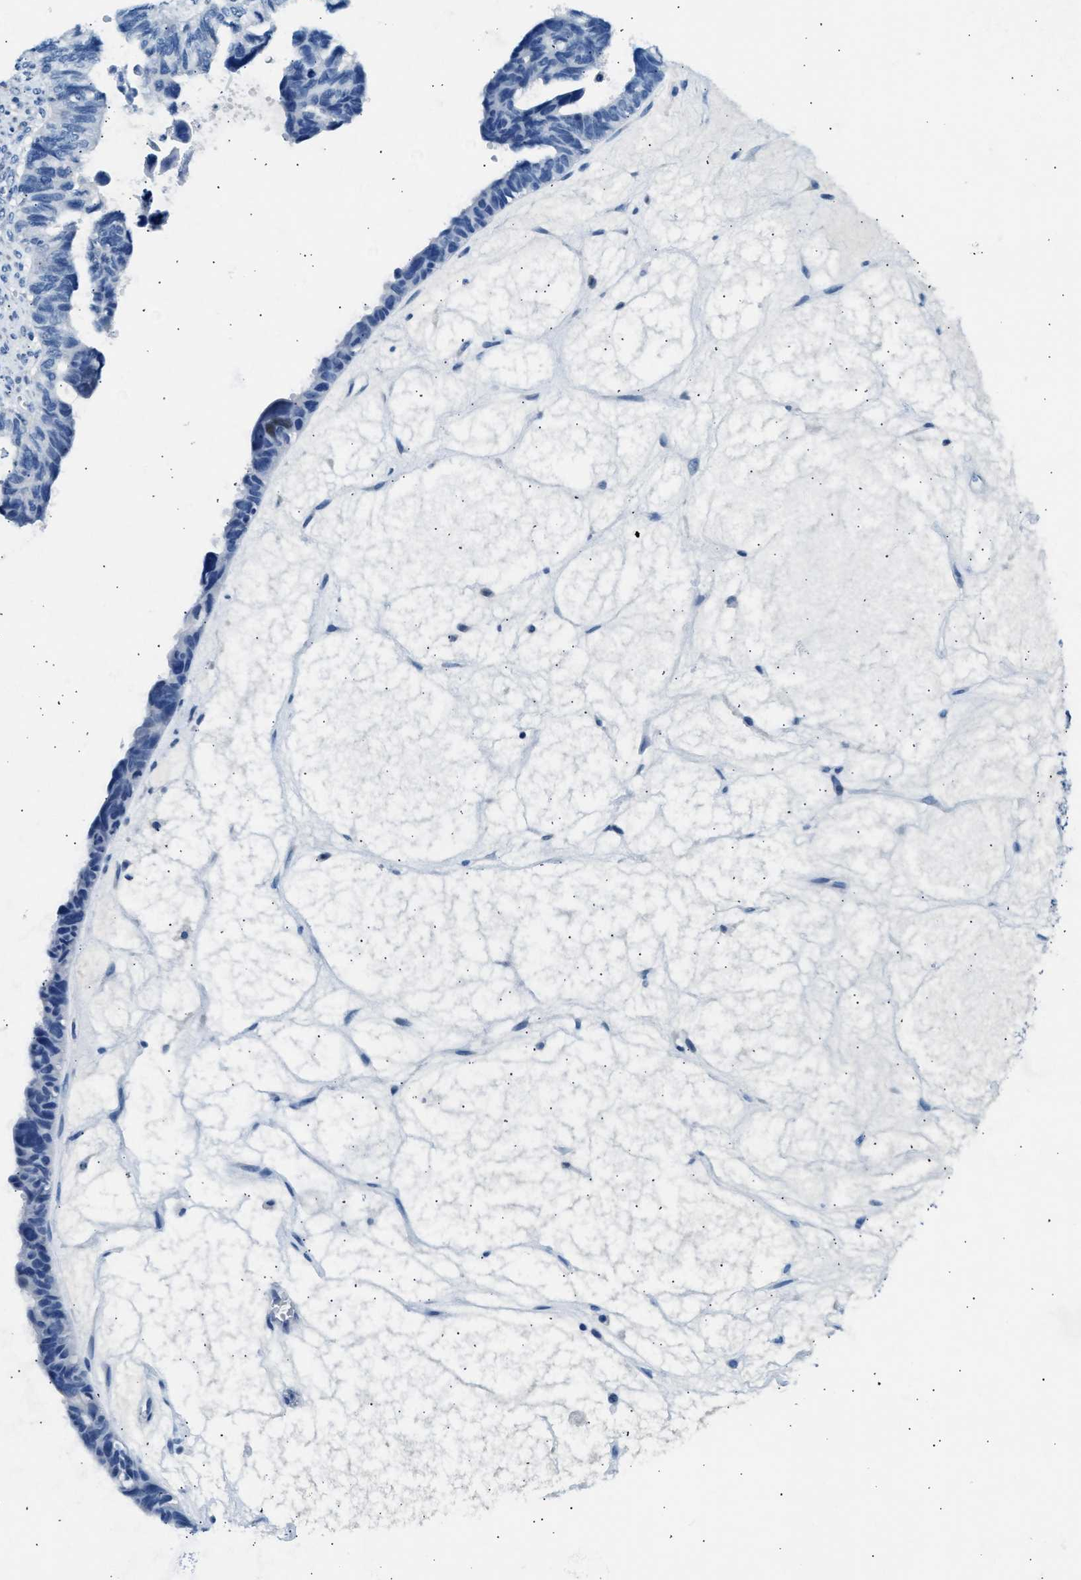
{"staining": {"intensity": "negative", "quantity": "none", "location": "none"}, "tissue": "ovarian cancer", "cell_type": "Tumor cells", "image_type": "cancer", "snomed": [{"axis": "morphology", "description": "Cystadenocarcinoma, serous, NOS"}, {"axis": "topography", "description": "Ovary"}], "caption": "Image shows no protein expression in tumor cells of serous cystadenocarcinoma (ovarian) tissue.", "gene": "CLDN18", "patient": {"sex": "female", "age": 79}}